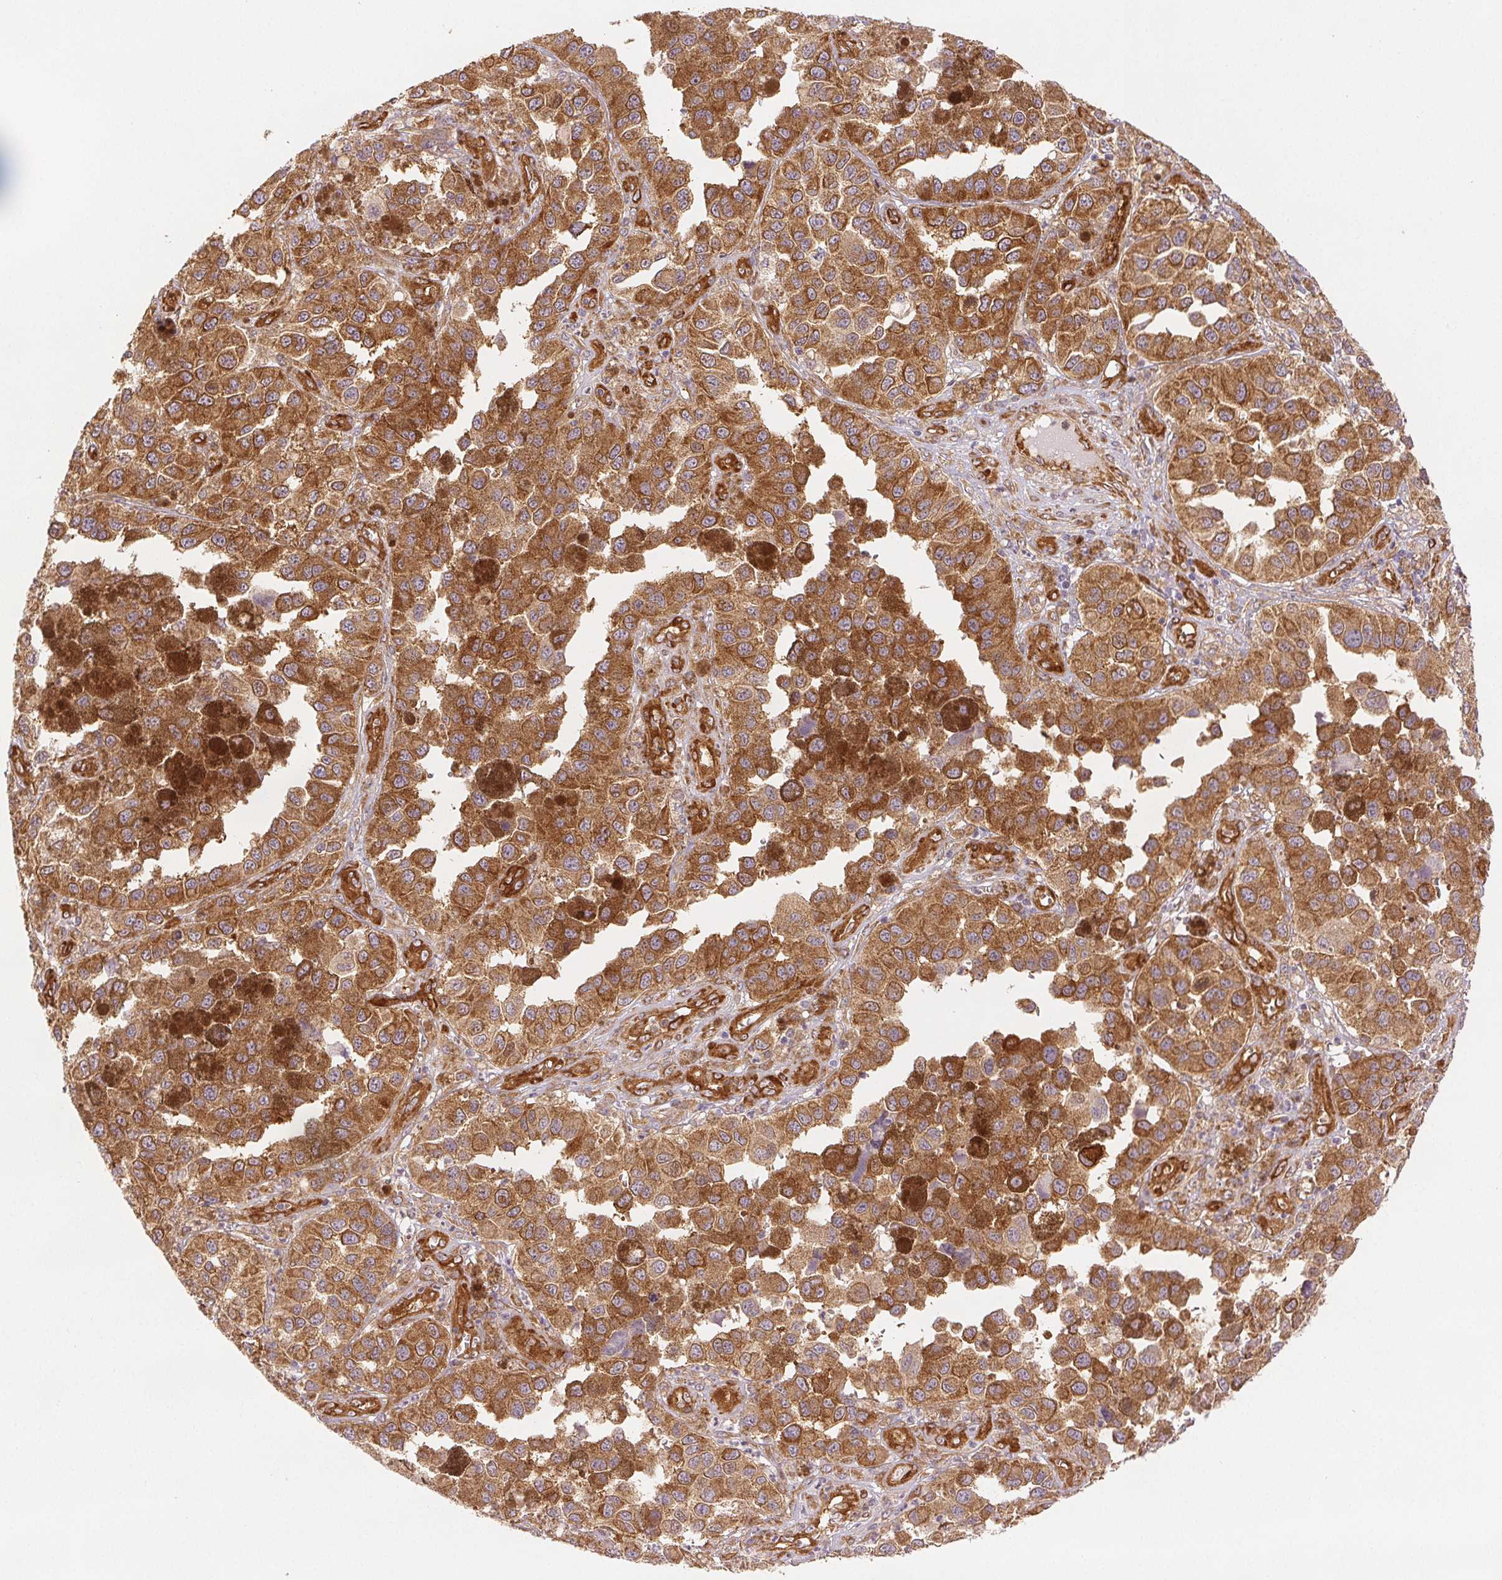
{"staining": {"intensity": "strong", "quantity": ">75%", "location": "cytoplasmic/membranous"}, "tissue": "melanoma", "cell_type": "Tumor cells", "image_type": "cancer", "snomed": [{"axis": "morphology", "description": "Malignant melanoma, NOS"}, {"axis": "topography", "description": "Skin"}], "caption": "About >75% of tumor cells in human malignant melanoma exhibit strong cytoplasmic/membranous protein positivity as visualized by brown immunohistochemical staining.", "gene": "DIAPH2", "patient": {"sex": "female", "age": 58}}